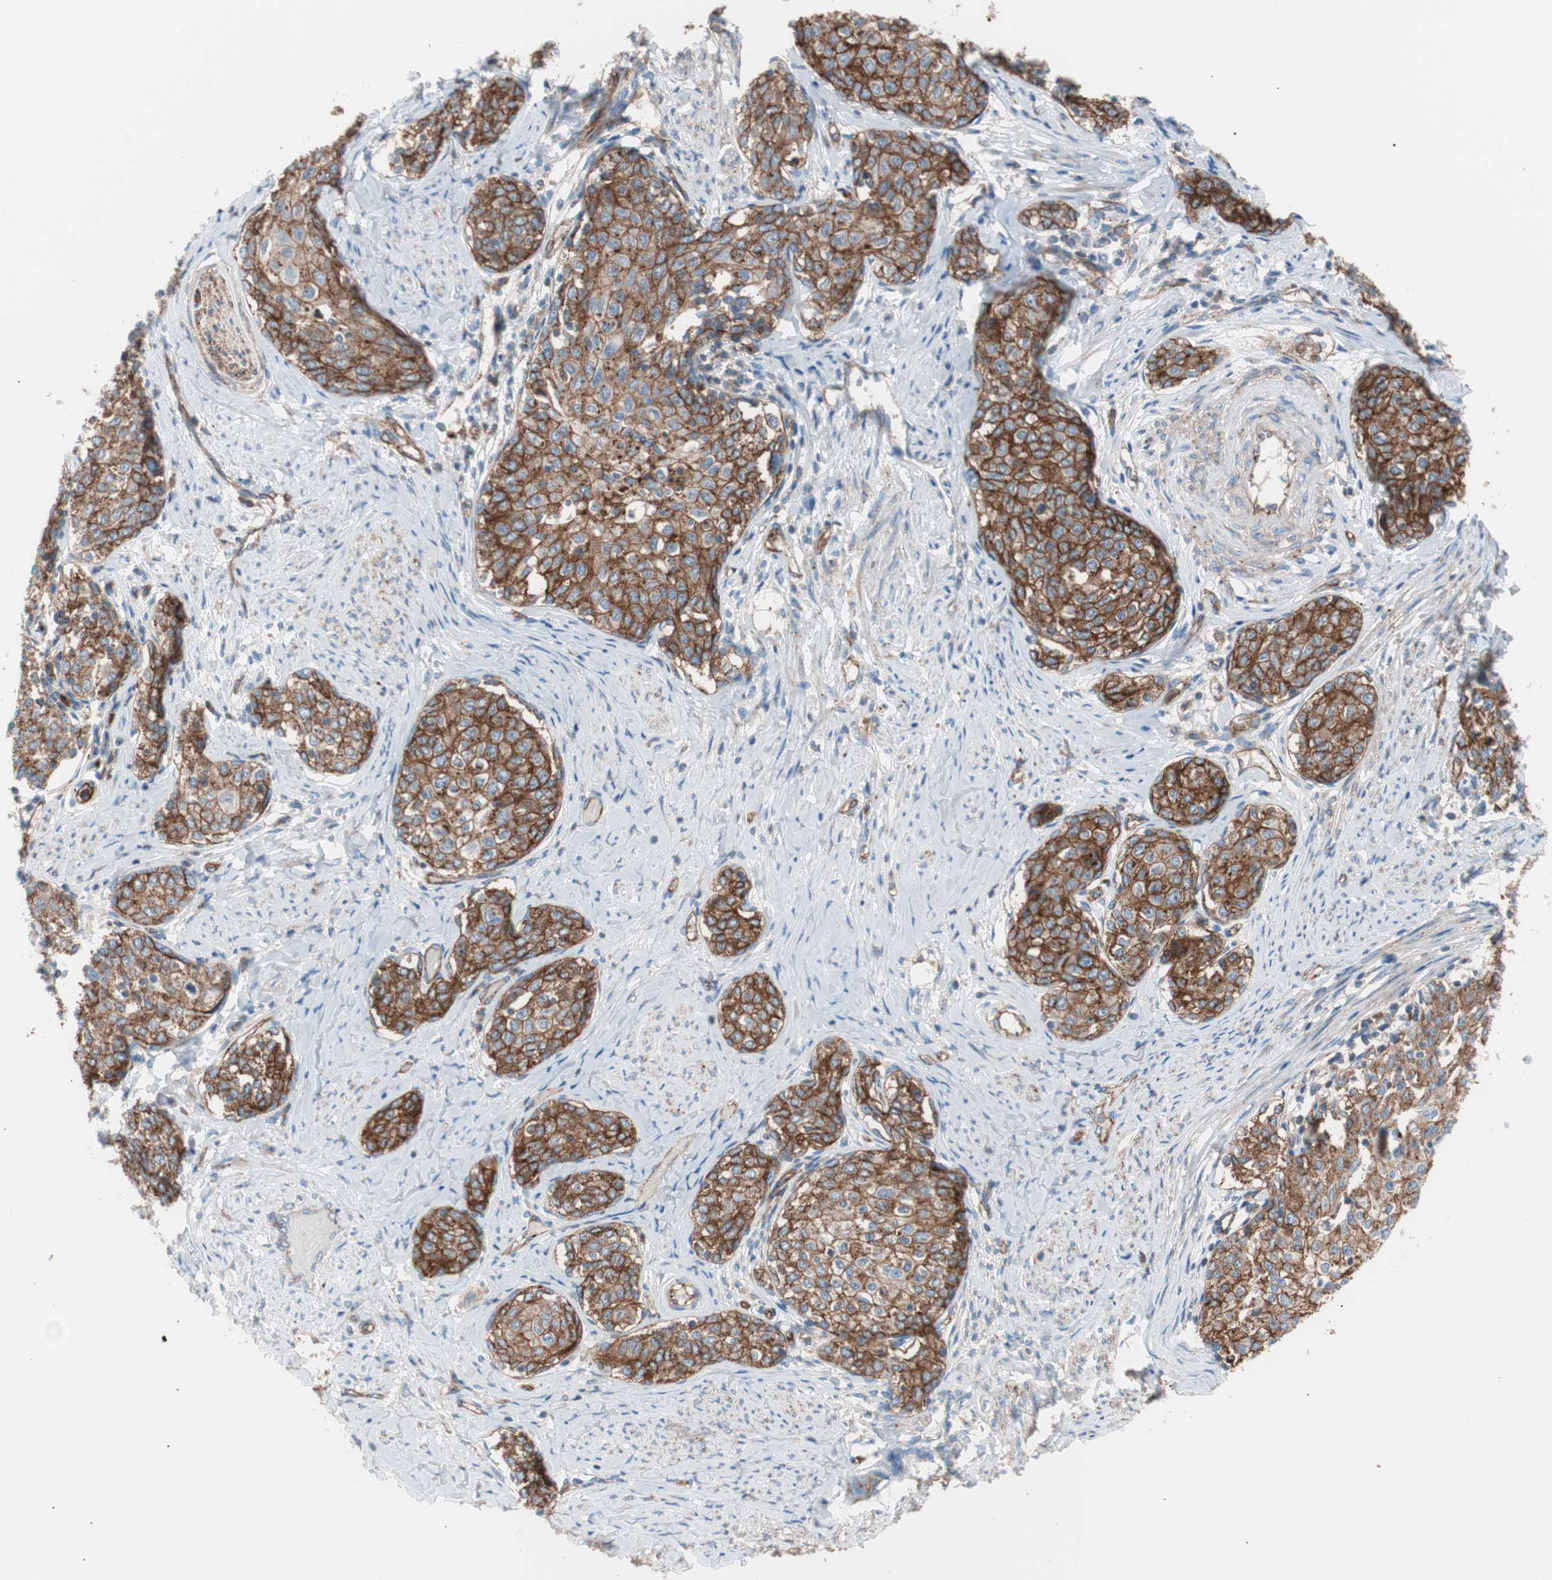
{"staining": {"intensity": "strong", "quantity": ">75%", "location": "cytoplasmic/membranous"}, "tissue": "cervical cancer", "cell_type": "Tumor cells", "image_type": "cancer", "snomed": [{"axis": "morphology", "description": "Squamous cell carcinoma, NOS"}, {"axis": "morphology", "description": "Adenocarcinoma, NOS"}, {"axis": "topography", "description": "Cervix"}], "caption": "An immunohistochemistry image of neoplastic tissue is shown. Protein staining in brown highlights strong cytoplasmic/membranous positivity in cervical adenocarcinoma within tumor cells.", "gene": "FLOT2", "patient": {"sex": "female", "age": 52}}